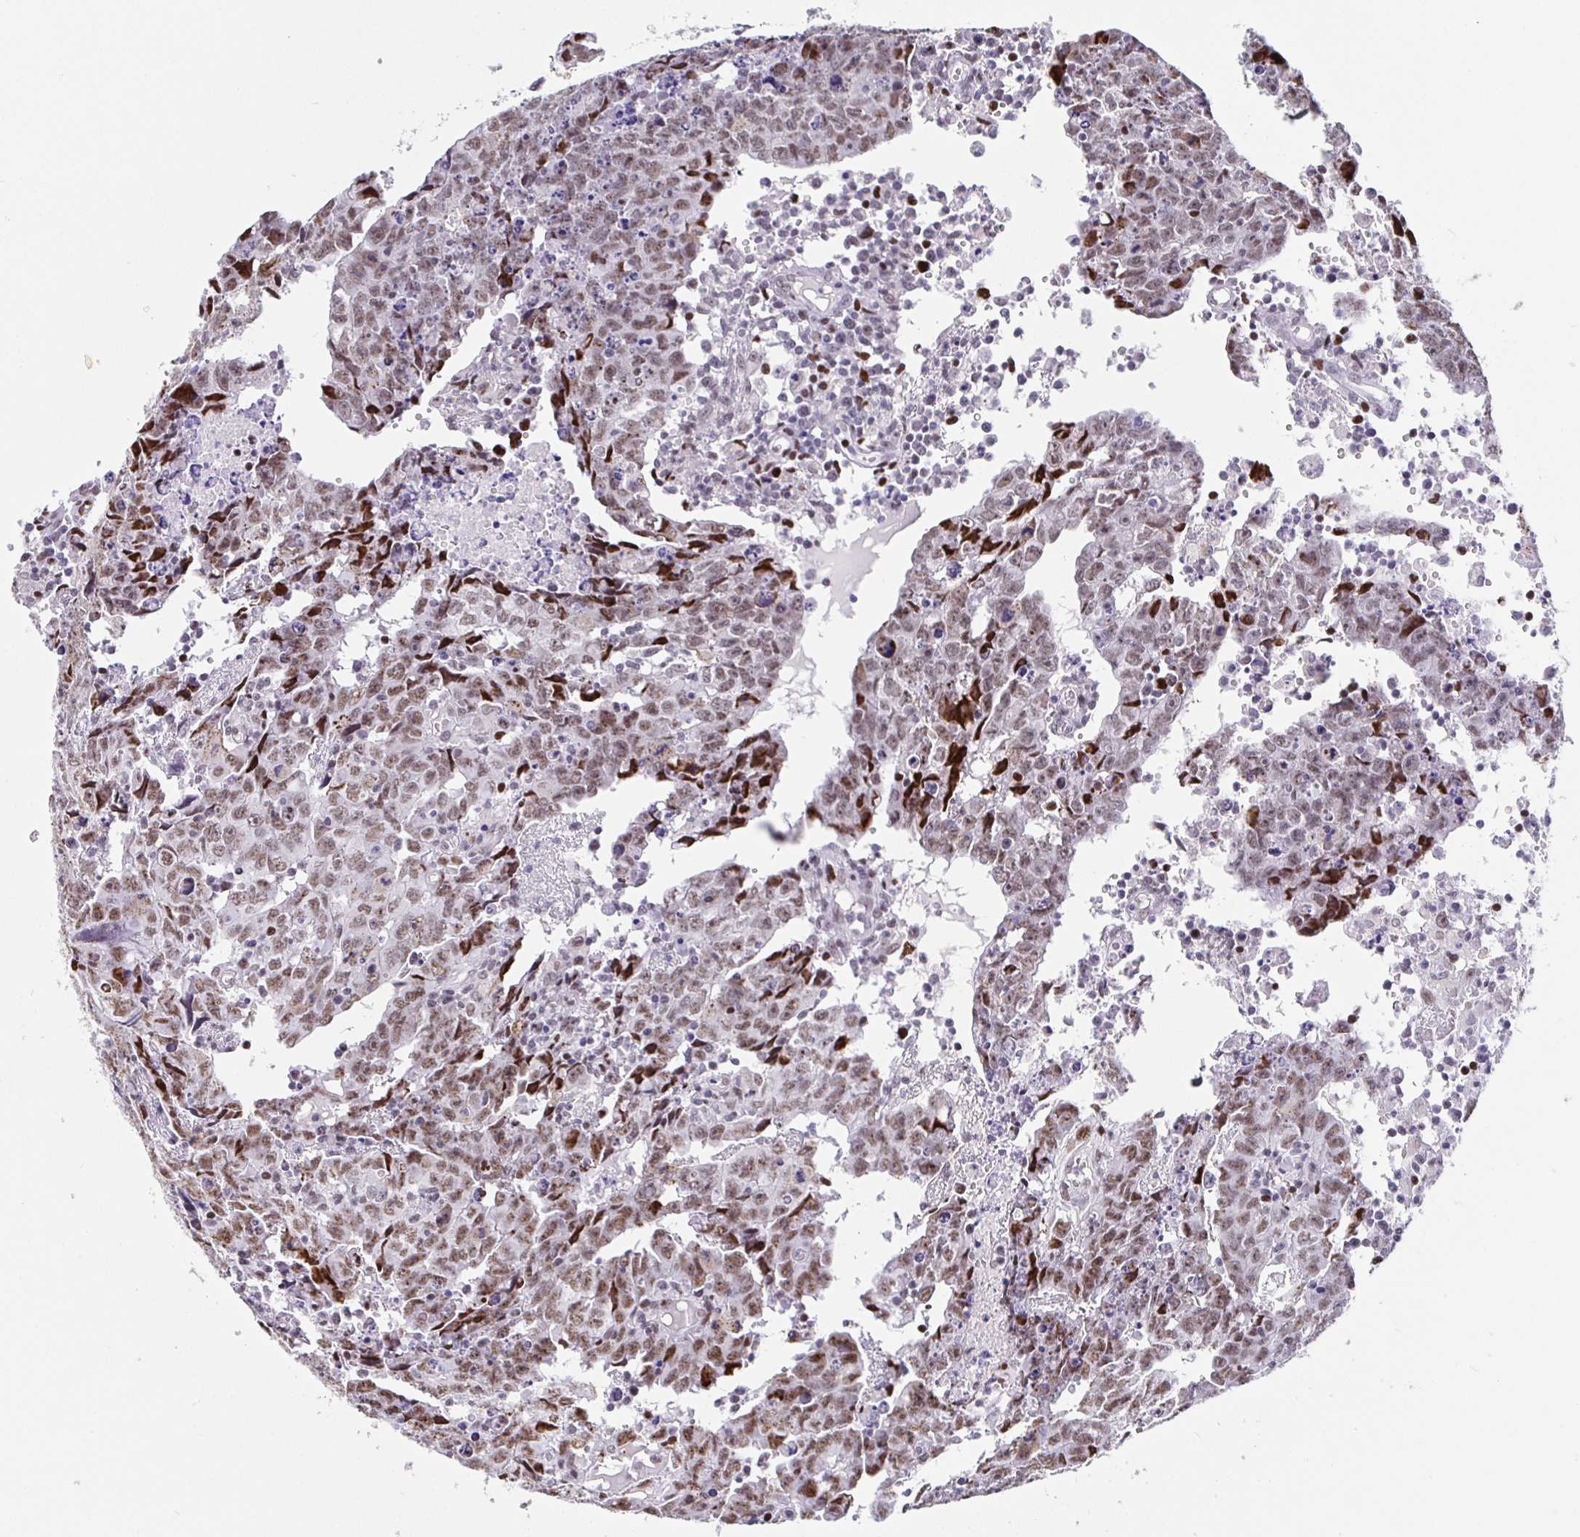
{"staining": {"intensity": "moderate", "quantity": "25%-75%", "location": "nuclear"}, "tissue": "testis cancer", "cell_type": "Tumor cells", "image_type": "cancer", "snomed": [{"axis": "morphology", "description": "Carcinoma, Embryonal, NOS"}, {"axis": "topography", "description": "Testis"}], "caption": "Protein analysis of testis cancer (embryonal carcinoma) tissue reveals moderate nuclear expression in approximately 25%-75% of tumor cells.", "gene": "SETD5", "patient": {"sex": "male", "age": 22}}